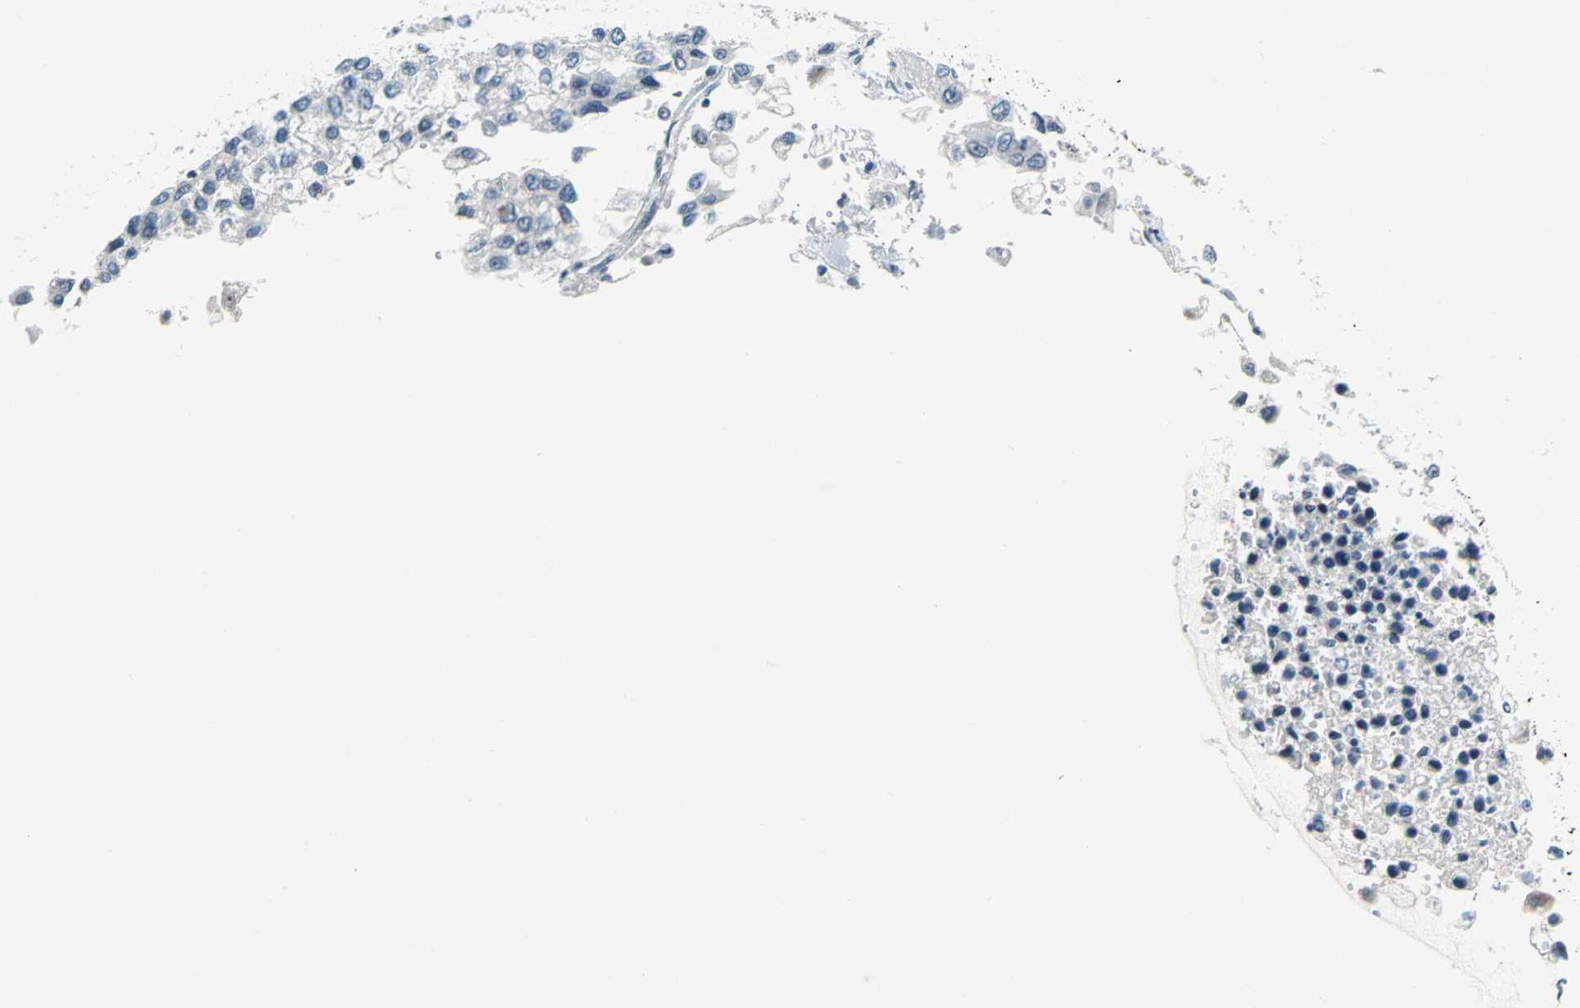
{"staining": {"intensity": "negative", "quantity": "none", "location": "none"}, "tissue": "liver cancer", "cell_type": "Tumor cells", "image_type": "cancer", "snomed": [{"axis": "morphology", "description": "Carcinoma, Hepatocellular, NOS"}, {"axis": "topography", "description": "Liver"}], "caption": "Immunohistochemical staining of human hepatocellular carcinoma (liver) demonstrates no significant expression in tumor cells. The staining was performed using DAB (3,3'-diaminobenzidine) to visualize the protein expression in brown, while the nuclei were stained in blue with hematoxylin (Magnification: 20x).", "gene": "MYBBP1A", "patient": {"sex": "female", "age": 66}}